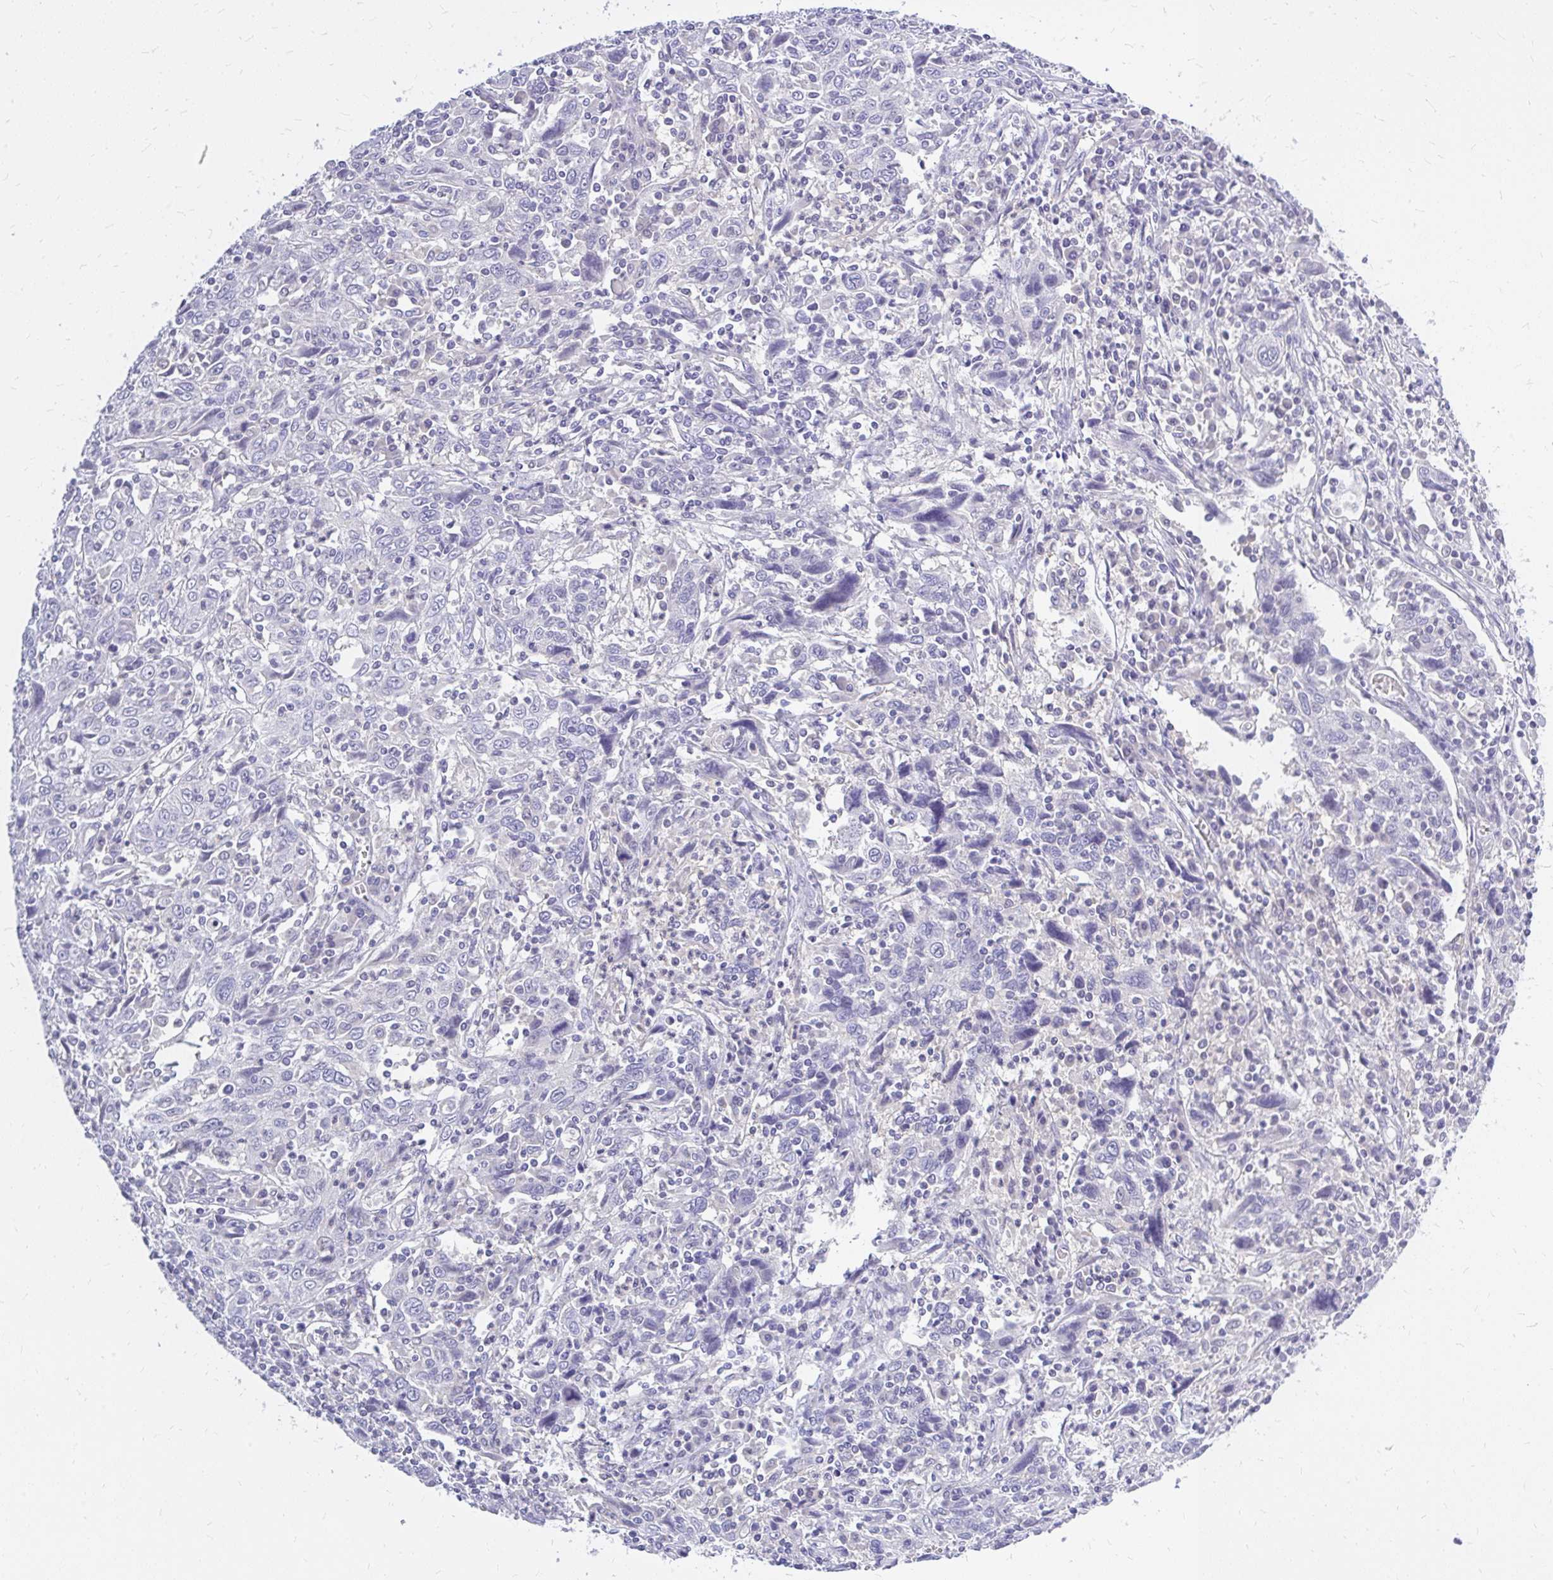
{"staining": {"intensity": "negative", "quantity": "none", "location": "none"}, "tissue": "cervical cancer", "cell_type": "Tumor cells", "image_type": "cancer", "snomed": [{"axis": "morphology", "description": "Squamous cell carcinoma, NOS"}, {"axis": "topography", "description": "Cervix"}], "caption": "The histopathology image displays no staining of tumor cells in squamous cell carcinoma (cervical). (DAB immunohistochemistry, high magnification).", "gene": "MAP1LC3A", "patient": {"sex": "female", "age": 46}}